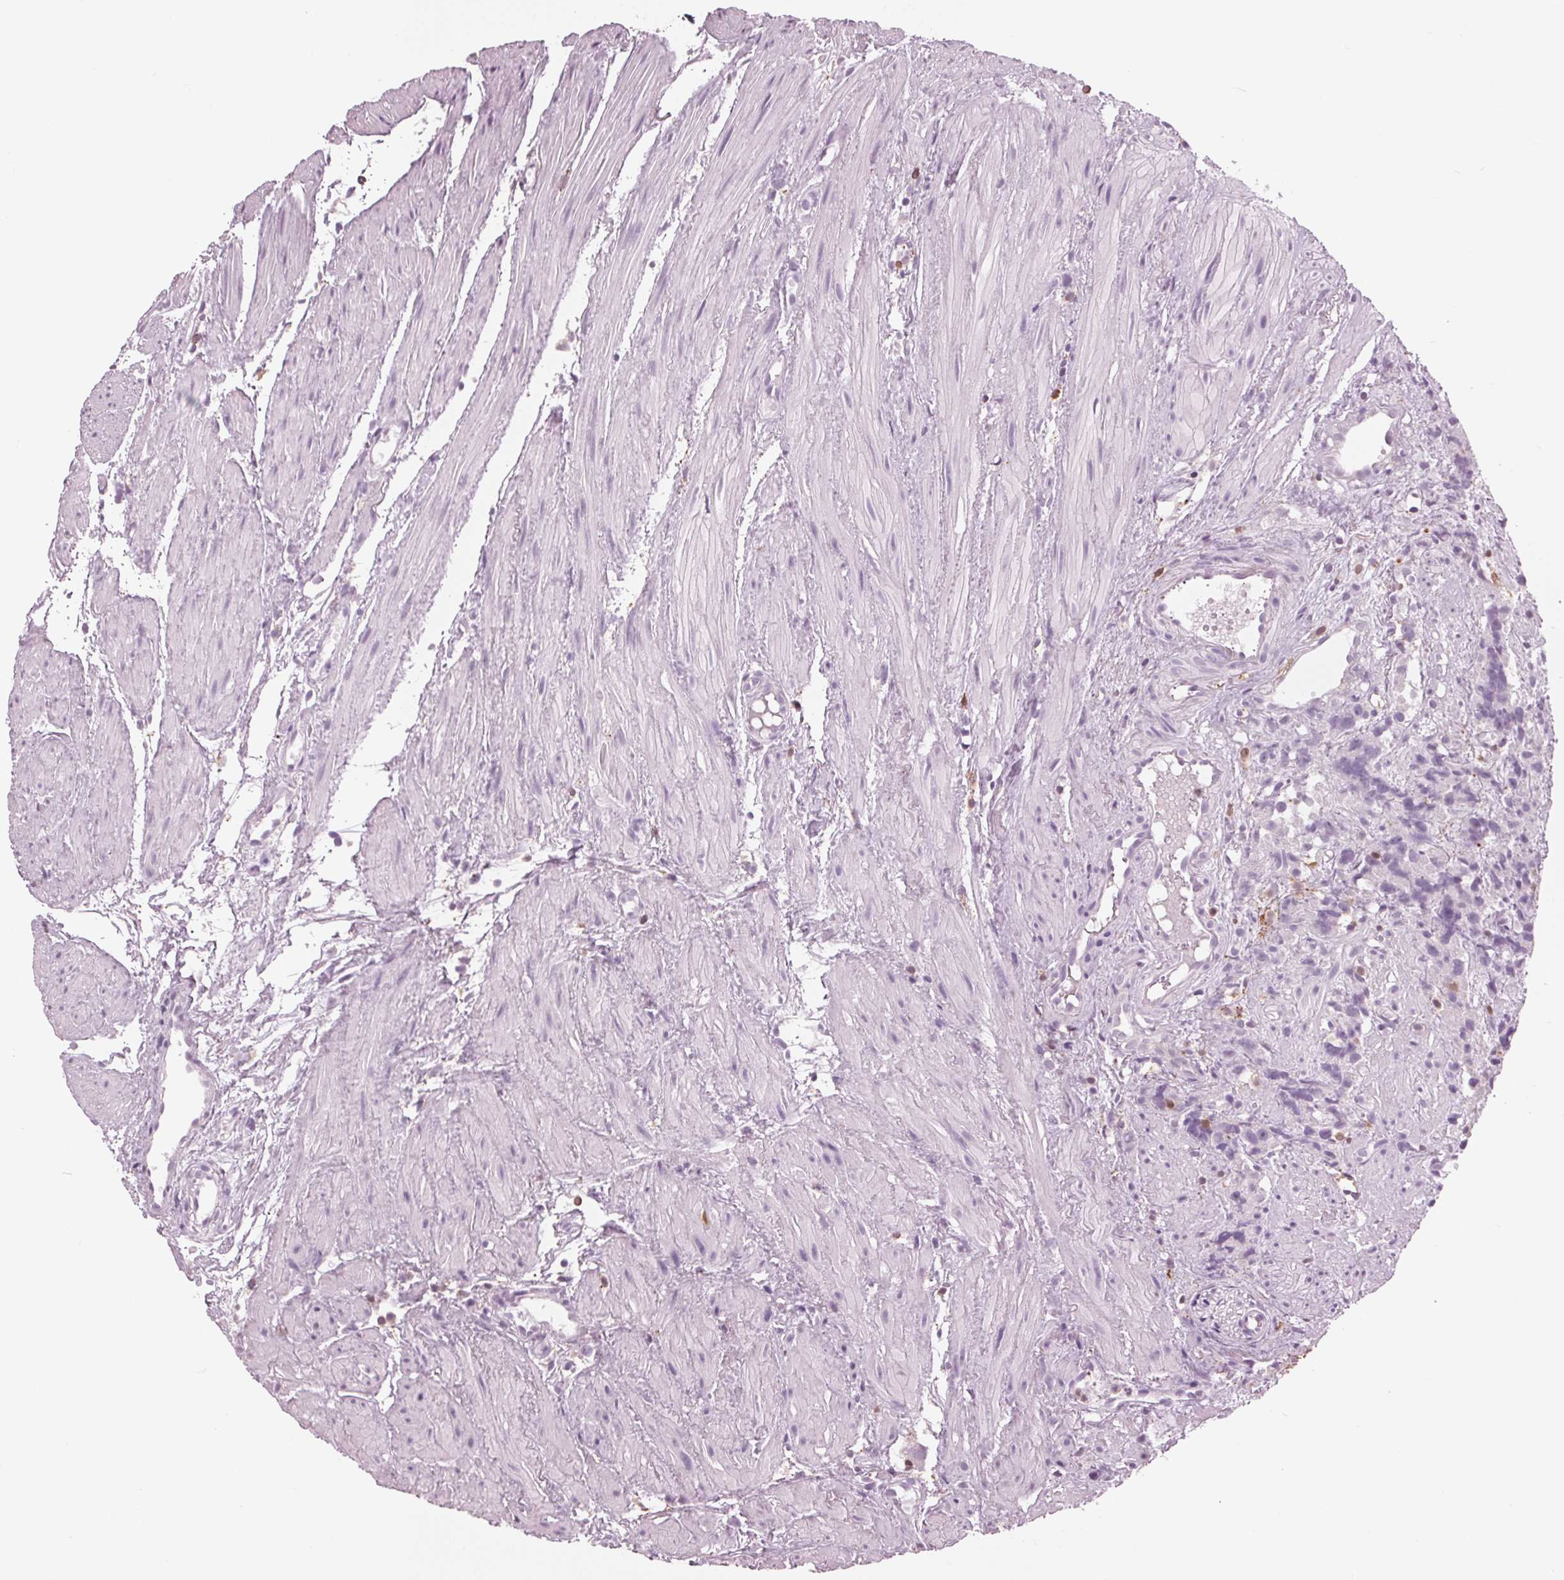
{"staining": {"intensity": "negative", "quantity": "none", "location": "none"}, "tissue": "prostate cancer", "cell_type": "Tumor cells", "image_type": "cancer", "snomed": [{"axis": "morphology", "description": "Adenocarcinoma, High grade"}, {"axis": "topography", "description": "Prostate"}], "caption": "Human prostate adenocarcinoma (high-grade) stained for a protein using immunohistochemistry (IHC) shows no staining in tumor cells.", "gene": "BTLA", "patient": {"sex": "male", "age": 68}}